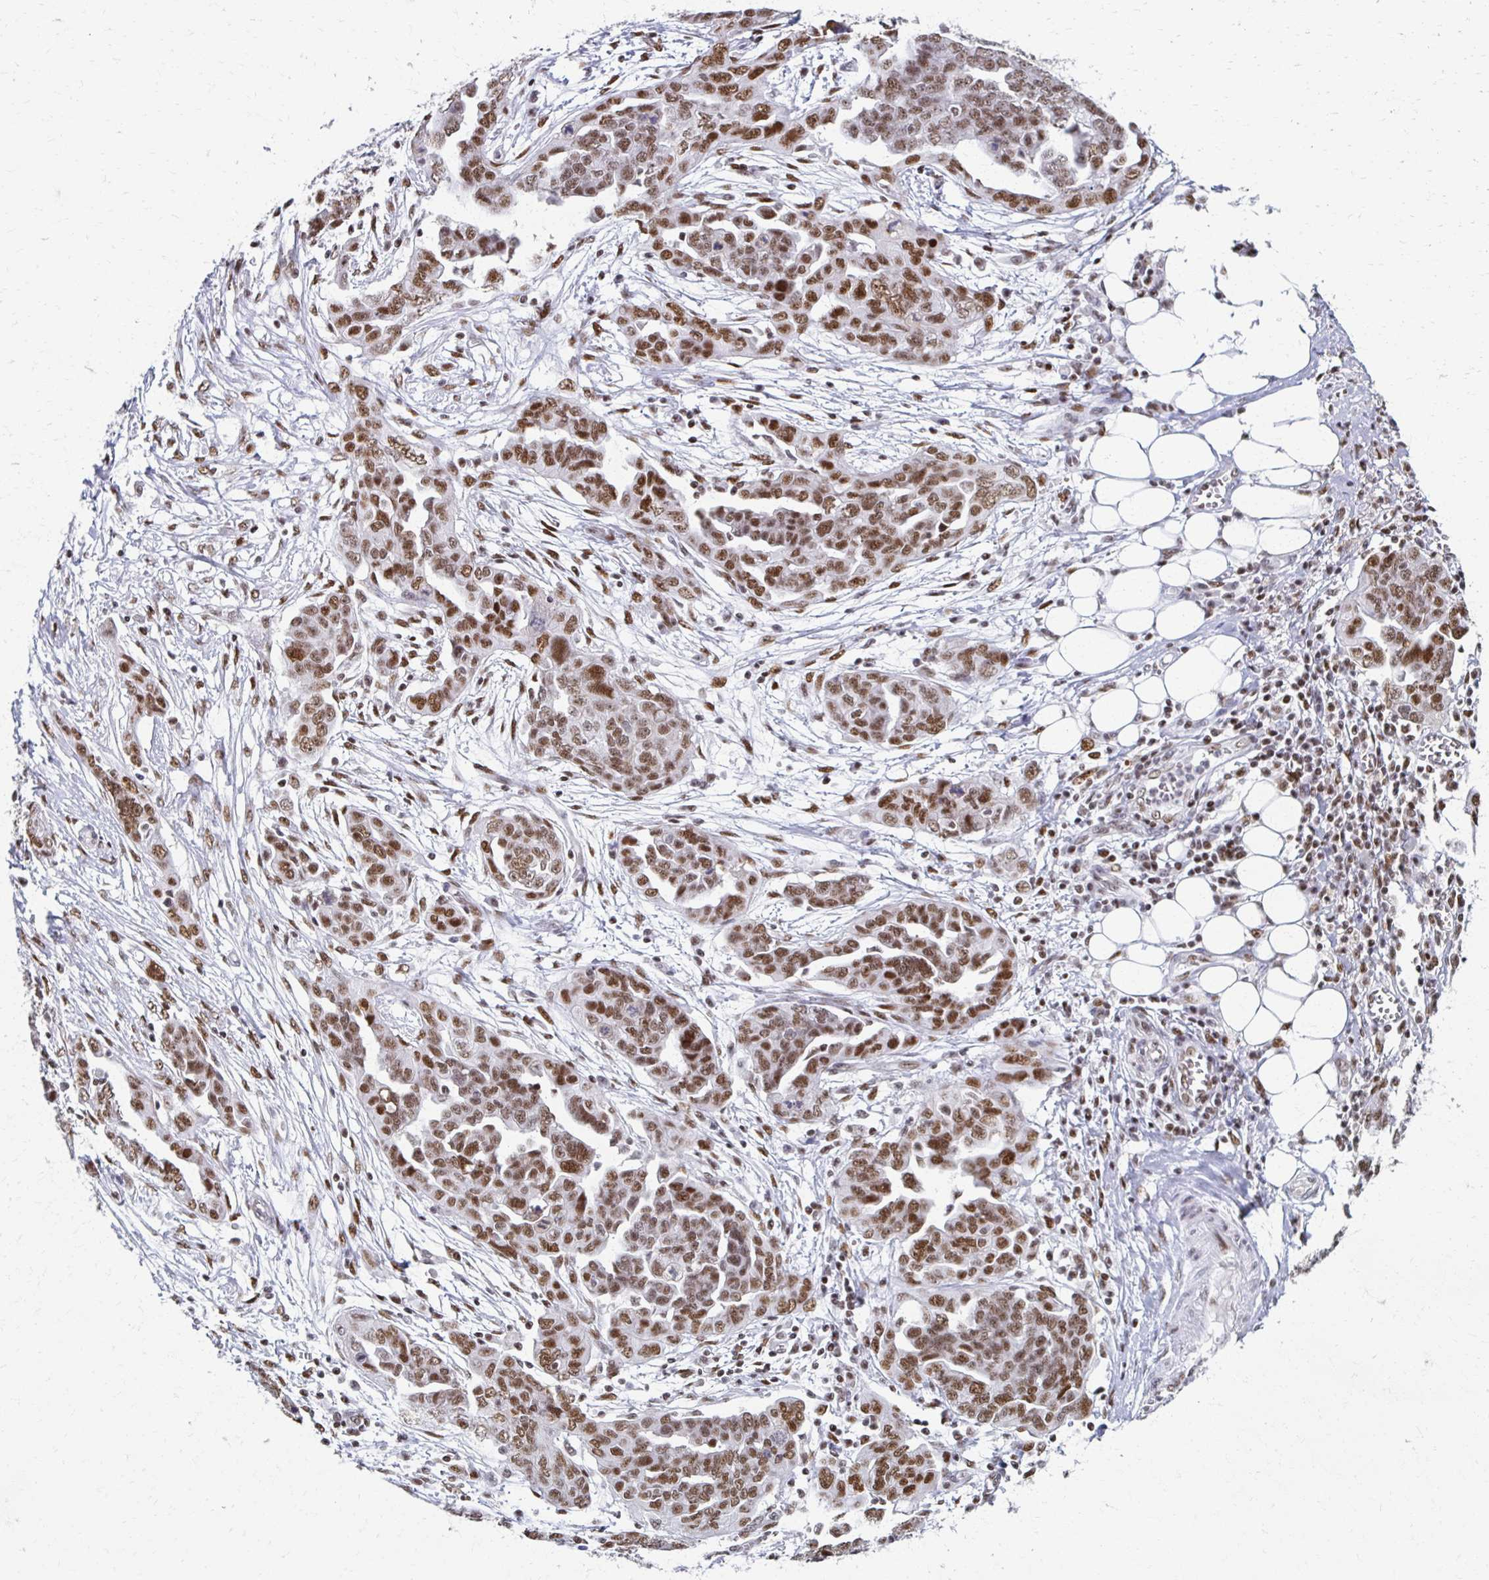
{"staining": {"intensity": "moderate", "quantity": ">75%", "location": "nuclear"}, "tissue": "ovarian cancer", "cell_type": "Tumor cells", "image_type": "cancer", "snomed": [{"axis": "morphology", "description": "Cystadenocarcinoma, serous, NOS"}, {"axis": "topography", "description": "Ovary"}], "caption": "This image exhibits ovarian cancer (serous cystadenocarcinoma) stained with IHC to label a protein in brown. The nuclear of tumor cells show moderate positivity for the protein. Nuclei are counter-stained blue.", "gene": "IRF7", "patient": {"sex": "female", "age": 59}}